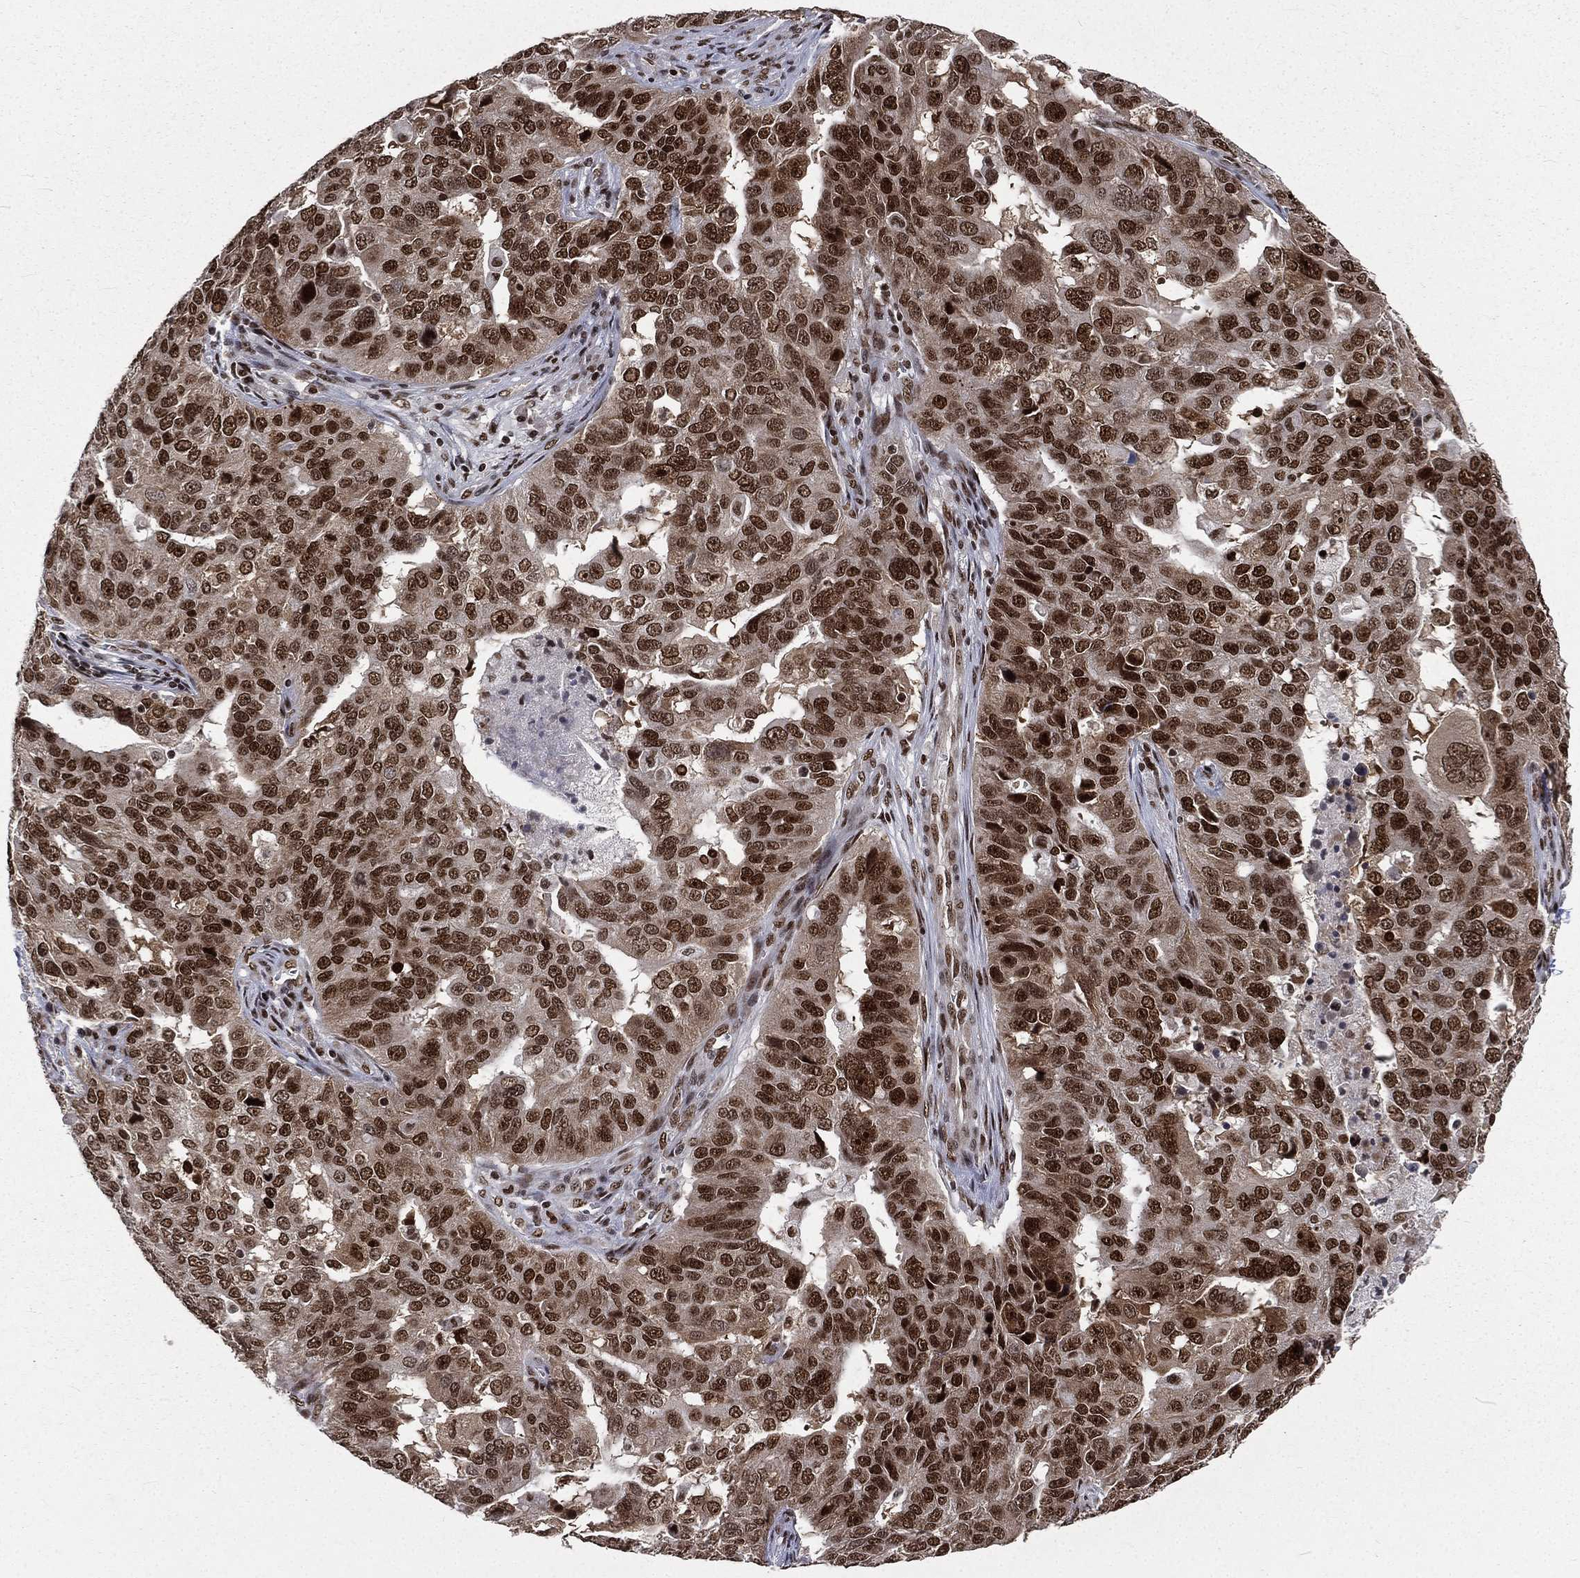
{"staining": {"intensity": "strong", "quantity": "25%-75%", "location": "nuclear"}, "tissue": "ovarian cancer", "cell_type": "Tumor cells", "image_type": "cancer", "snomed": [{"axis": "morphology", "description": "Carcinoma, endometroid"}, {"axis": "topography", "description": "Soft tissue"}, {"axis": "topography", "description": "Ovary"}], "caption": "This image exhibits ovarian endometroid carcinoma stained with IHC to label a protein in brown. The nuclear of tumor cells show strong positivity for the protein. Nuclei are counter-stained blue.", "gene": "POLB", "patient": {"sex": "female", "age": 52}}